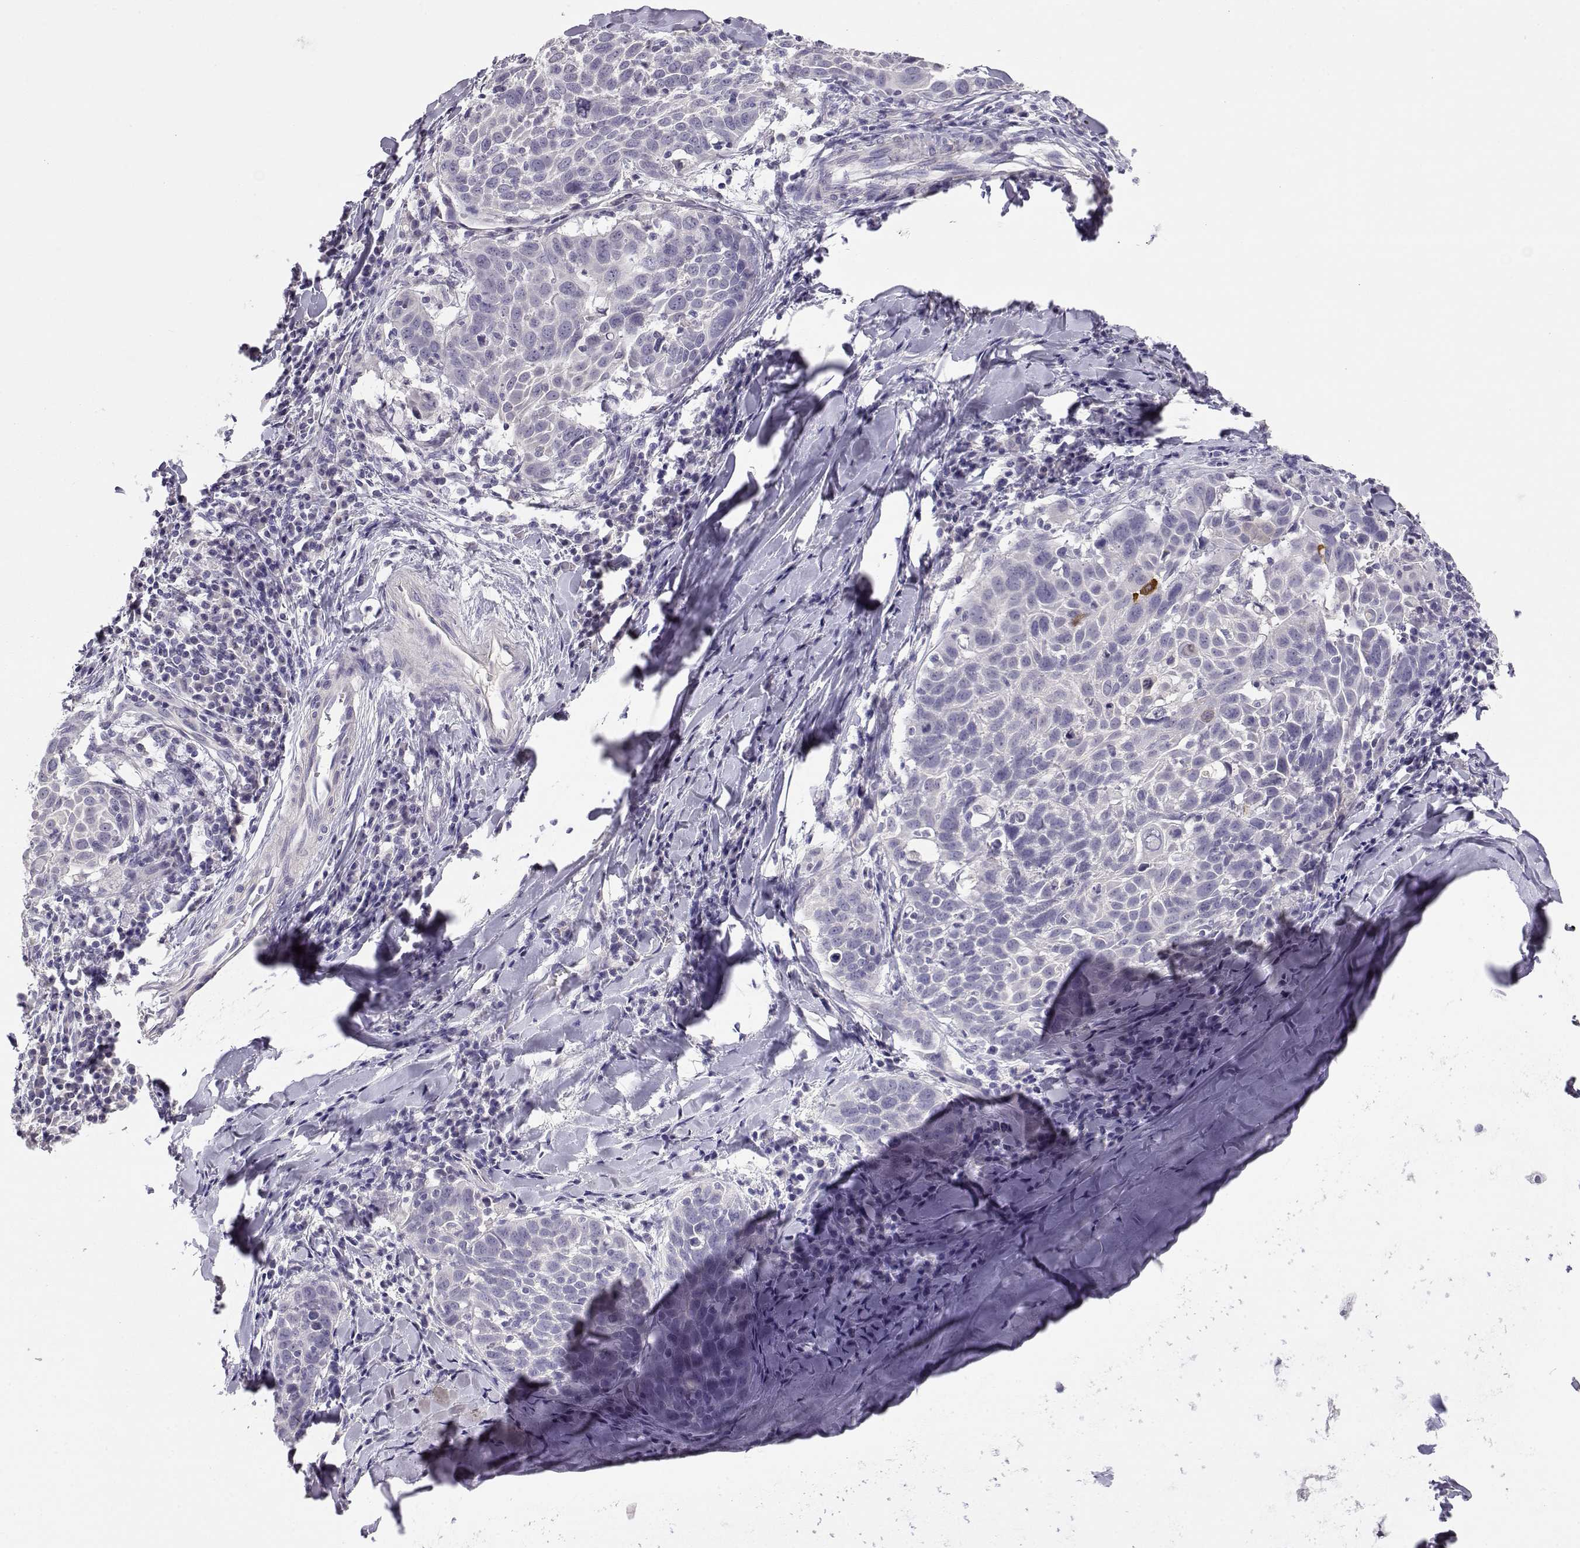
{"staining": {"intensity": "negative", "quantity": "none", "location": "none"}, "tissue": "lung cancer", "cell_type": "Tumor cells", "image_type": "cancer", "snomed": [{"axis": "morphology", "description": "Squamous cell carcinoma, NOS"}, {"axis": "topography", "description": "Lung"}], "caption": "High power microscopy histopathology image of an immunohistochemistry photomicrograph of lung cancer (squamous cell carcinoma), revealing no significant expression in tumor cells. (Brightfield microscopy of DAB IHC at high magnification).", "gene": "ENDOU", "patient": {"sex": "male", "age": 57}}